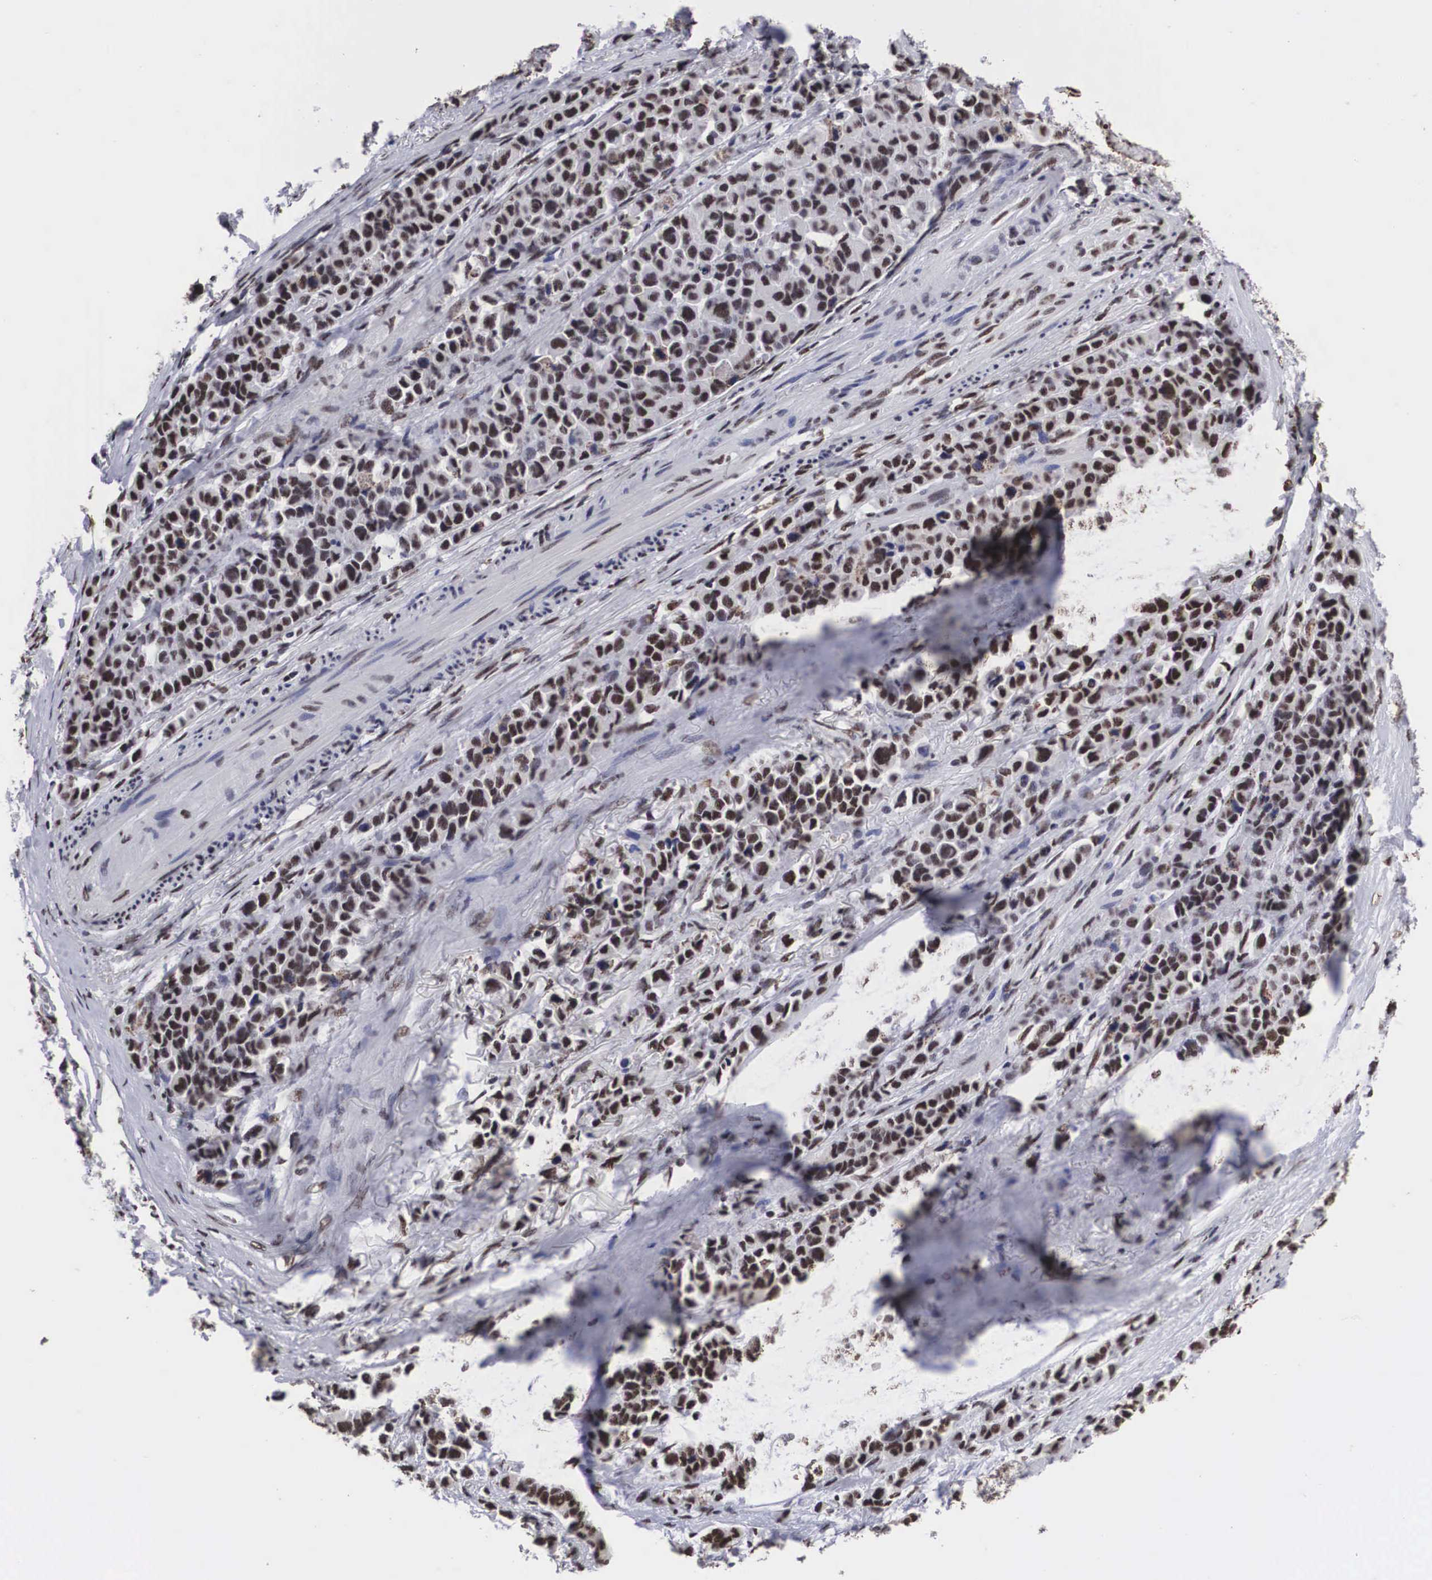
{"staining": {"intensity": "moderate", "quantity": ">75%", "location": "nuclear"}, "tissue": "stomach cancer", "cell_type": "Tumor cells", "image_type": "cancer", "snomed": [{"axis": "morphology", "description": "Adenocarcinoma, NOS"}, {"axis": "topography", "description": "Stomach, upper"}], "caption": "Stomach cancer stained for a protein demonstrates moderate nuclear positivity in tumor cells. The staining is performed using DAB (3,3'-diaminobenzidine) brown chromogen to label protein expression. The nuclei are counter-stained blue using hematoxylin.", "gene": "ACIN1", "patient": {"sex": "male", "age": 71}}